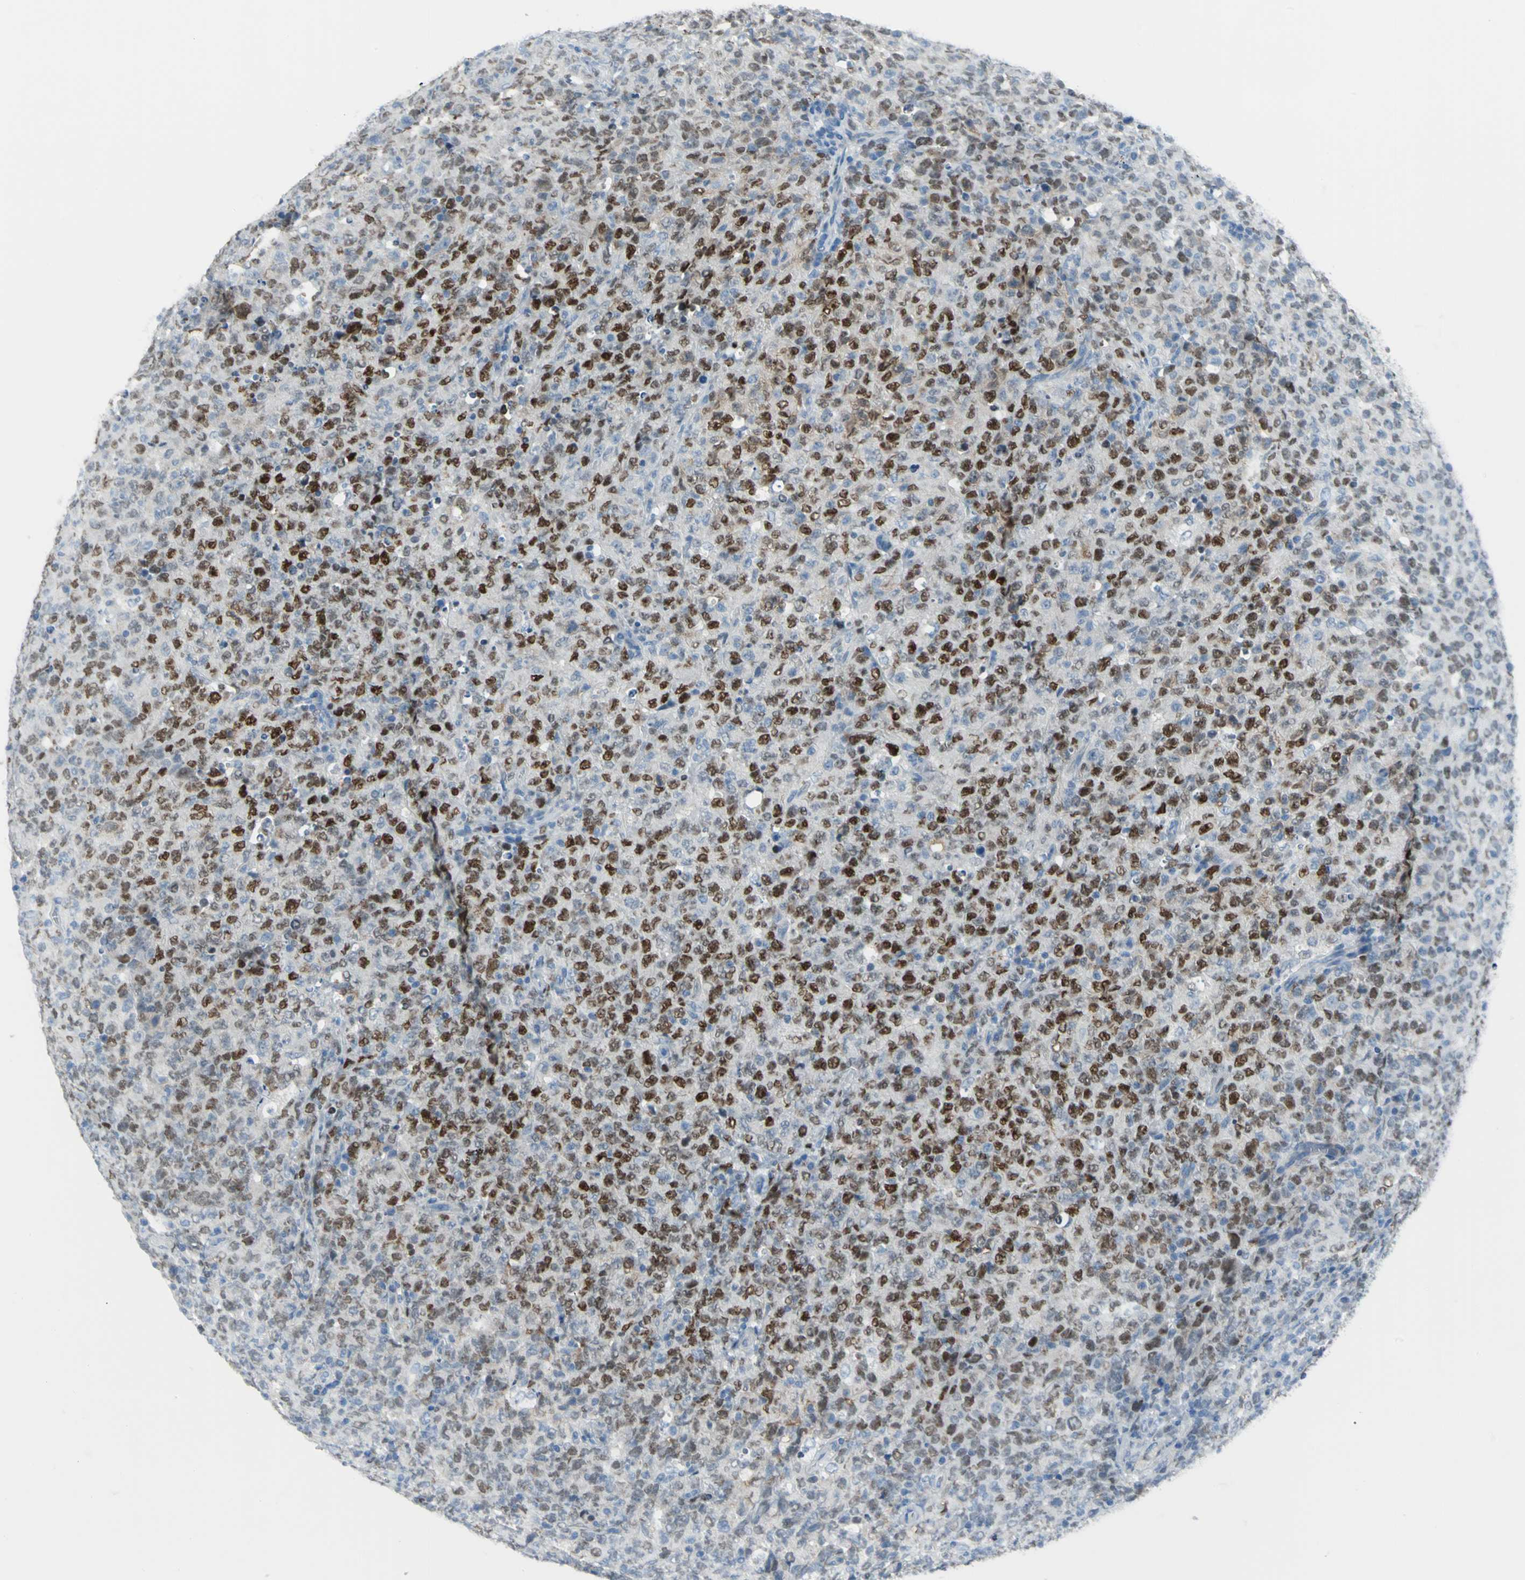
{"staining": {"intensity": "strong", "quantity": ">75%", "location": "nuclear"}, "tissue": "lymphoma", "cell_type": "Tumor cells", "image_type": "cancer", "snomed": [{"axis": "morphology", "description": "Malignant lymphoma, non-Hodgkin's type, High grade"}, {"axis": "topography", "description": "Tonsil"}], "caption": "IHC staining of lymphoma, which exhibits high levels of strong nuclear staining in about >75% of tumor cells indicating strong nuclear protein positivity. The staining was performed using DAB (3,3'-diaminobenzidine) (brown) for protein detection and nuclei were counterstained in hematoxylin (blue).", "gene": "MCM3", "patient": {"sex": "female", "age": 36}}